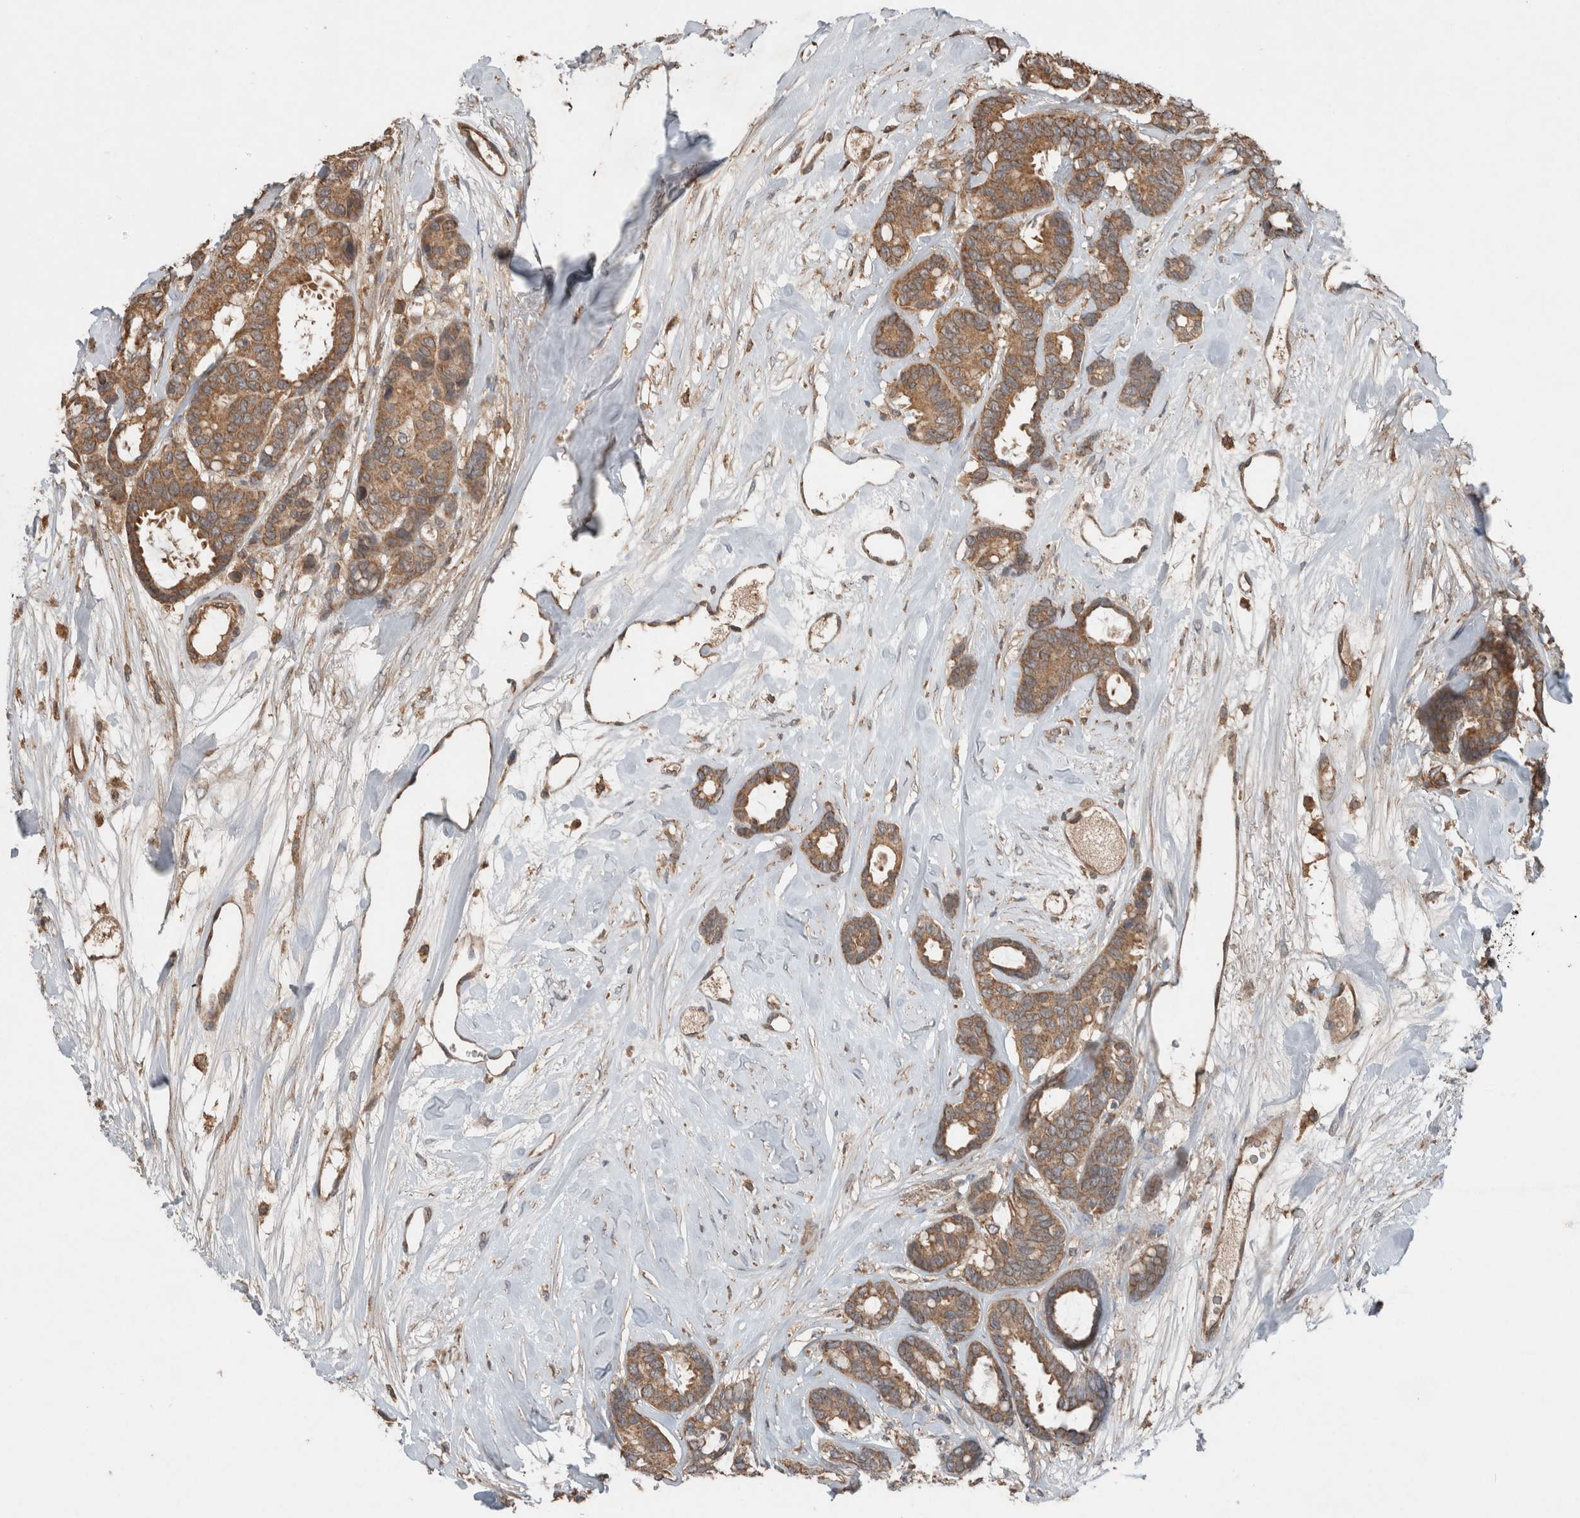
{"staining": {"intensity": "moderate", "quantity": ">75%", "location": "cytoplasmic/membranous"}, "tissue": "breast cancer", "cell_type": "Tumor cells", "image_type": "cancer", "snomed": [{"axis": "morphology", "description": "Duct carcinoma"}, {"axis": "topography", "description": "Breast"}], "caption": "Immunohistochemical staining of breast invasive ductal carcinoma demonstrates medium levels of moderate cytoplasmic/membranous expression in approximately >75% of tumor cells.", "gene": "KLK14", "patient": {"sex": "female", "age": 87}}